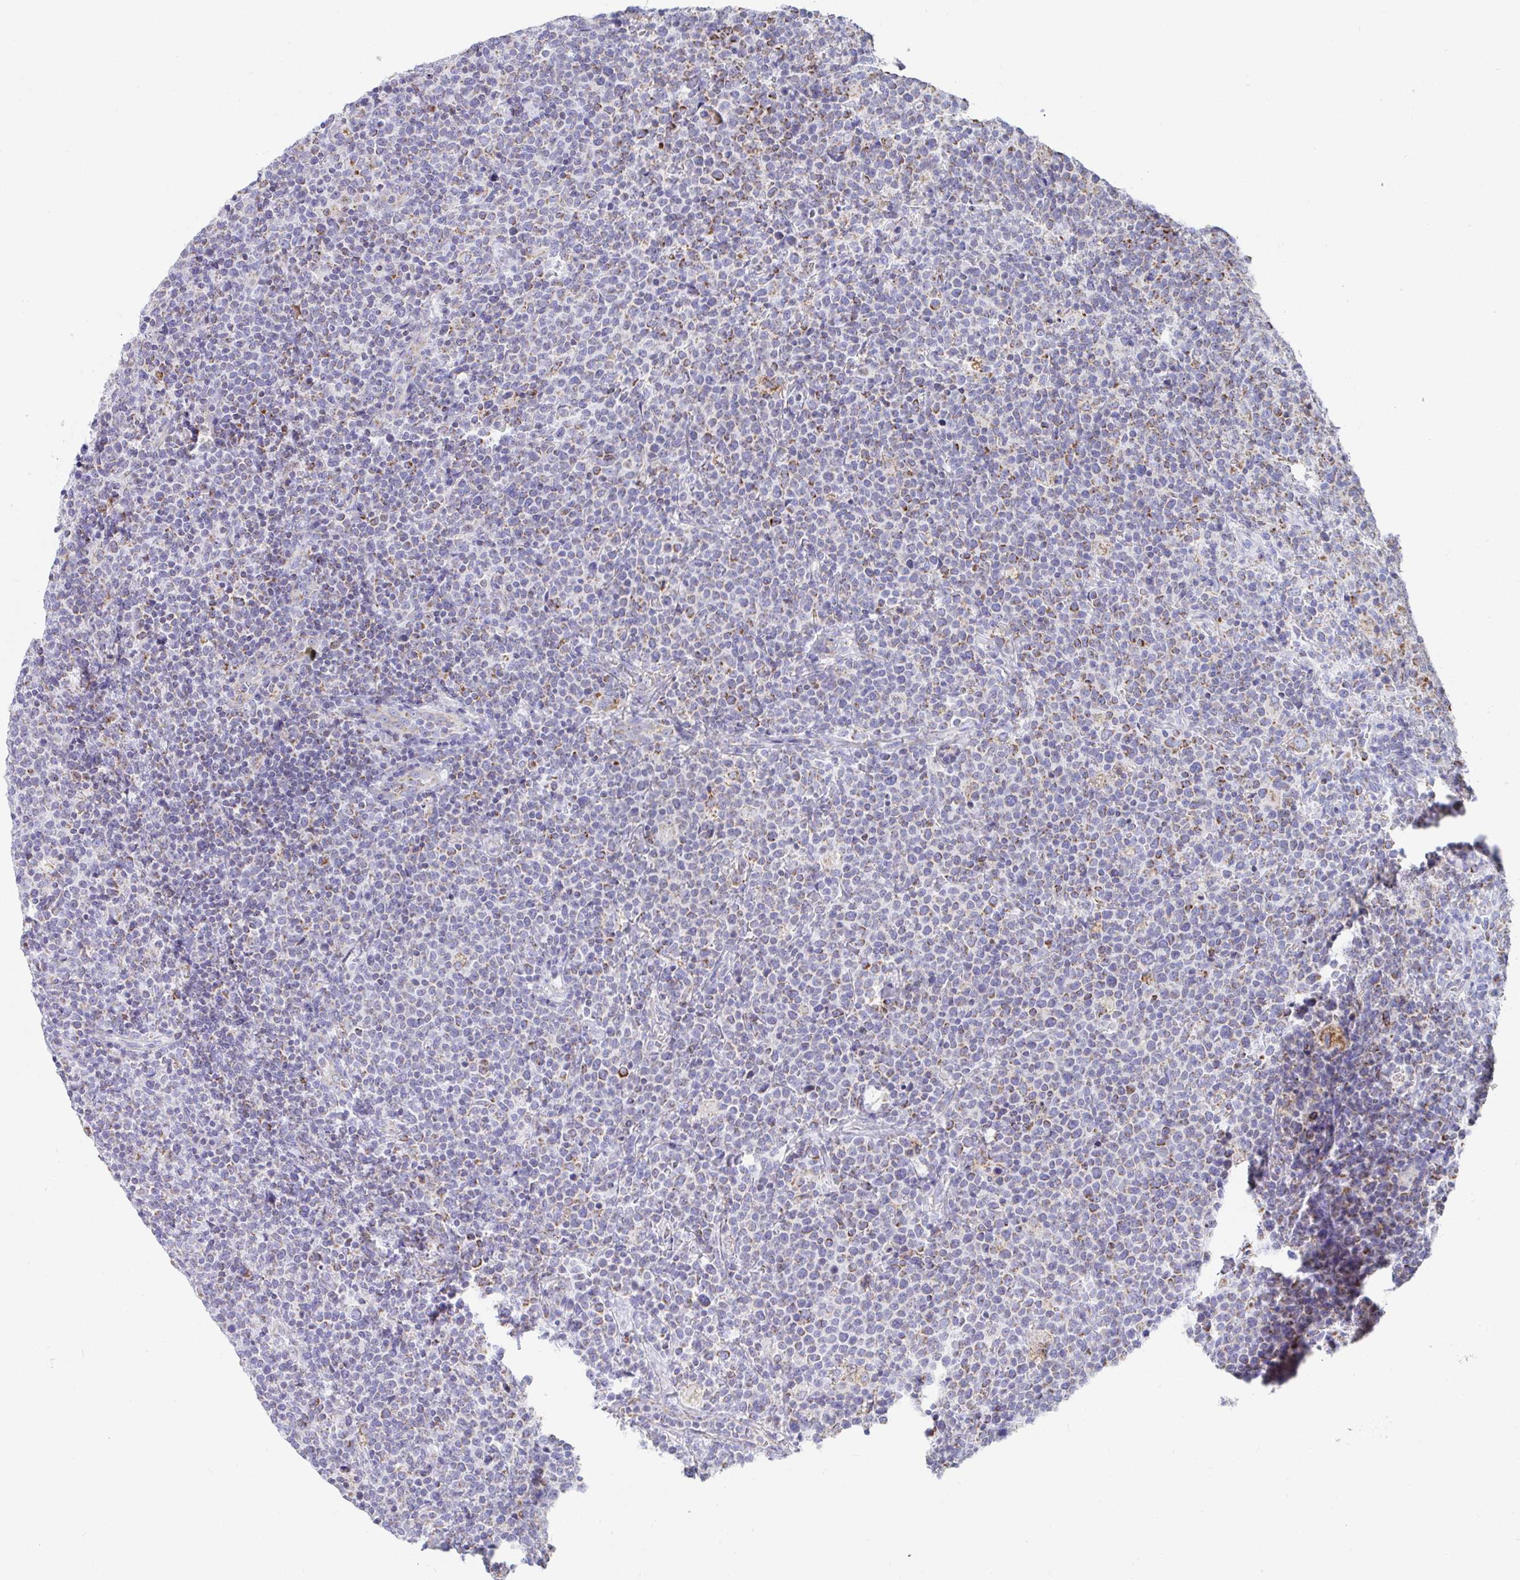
{"staining": {"intensity": "moderate", "quantity": "<25%", "location": "cytoplasmic/membranous"}, "tissue": "lymphoma", "cell_type": "Tumor cells", "image_type": "cancer", "snomed": [{"axis": "morphology", "description": "Malignant lymphoma, non-Hodgkin's type, High grade"}, {"axis": "topography", "description": "Lymph node"}], "caption": "DAB immunohistochemical staining of malignant lymphoma, non-Hodgkin's type (high-grade) demonstrates moderate cytoplasmic/membranous protein expression in approximately <25% of tumor cells. (DAB IHC with brightfield microscopy, high magnification).", "gene": "AIFM1", "patient": {"sex": "male", "age": 61}}